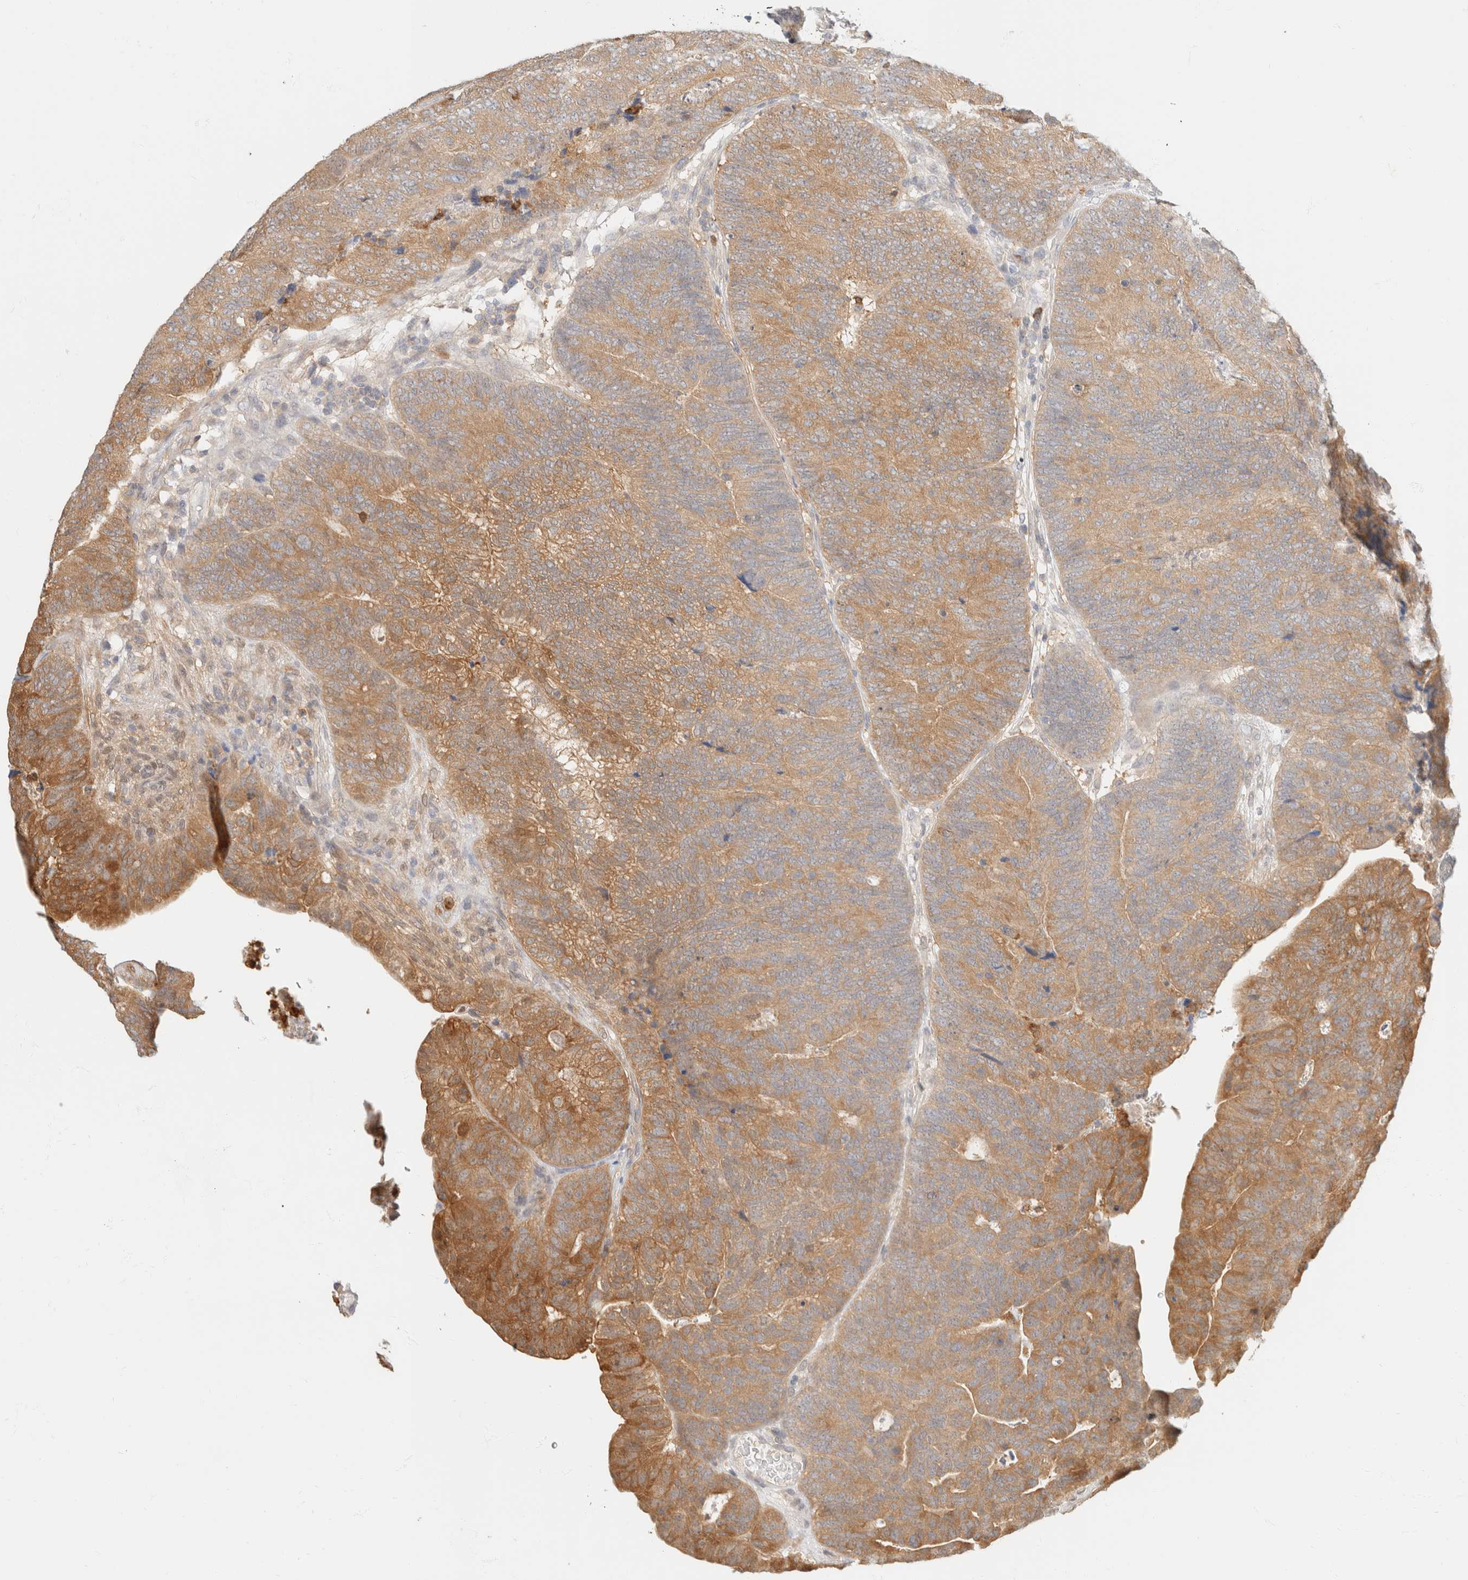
{"staining": {"intensity": "moderate", "quantity": ">75%", "location": "cytoplasmic/membranous"}, "tissue": "colorectal cancer", "cell_type": "Tumor cells", "image_type": "cancer", "snomed": [{"axis": "morphology", "description": "Adenocarcinoma, NOS"}, {"axis": "topography", "description": "Colon"}], "caption": "Immunohistochemical staining of human adenocarcinoma (colorectal) exhibits medium levels of moderate cytoplasmic/membranous positivity in approximately >75% of tumor cells.", "gene": "GPI", "patient": {"sex": "female", "age": 67}}